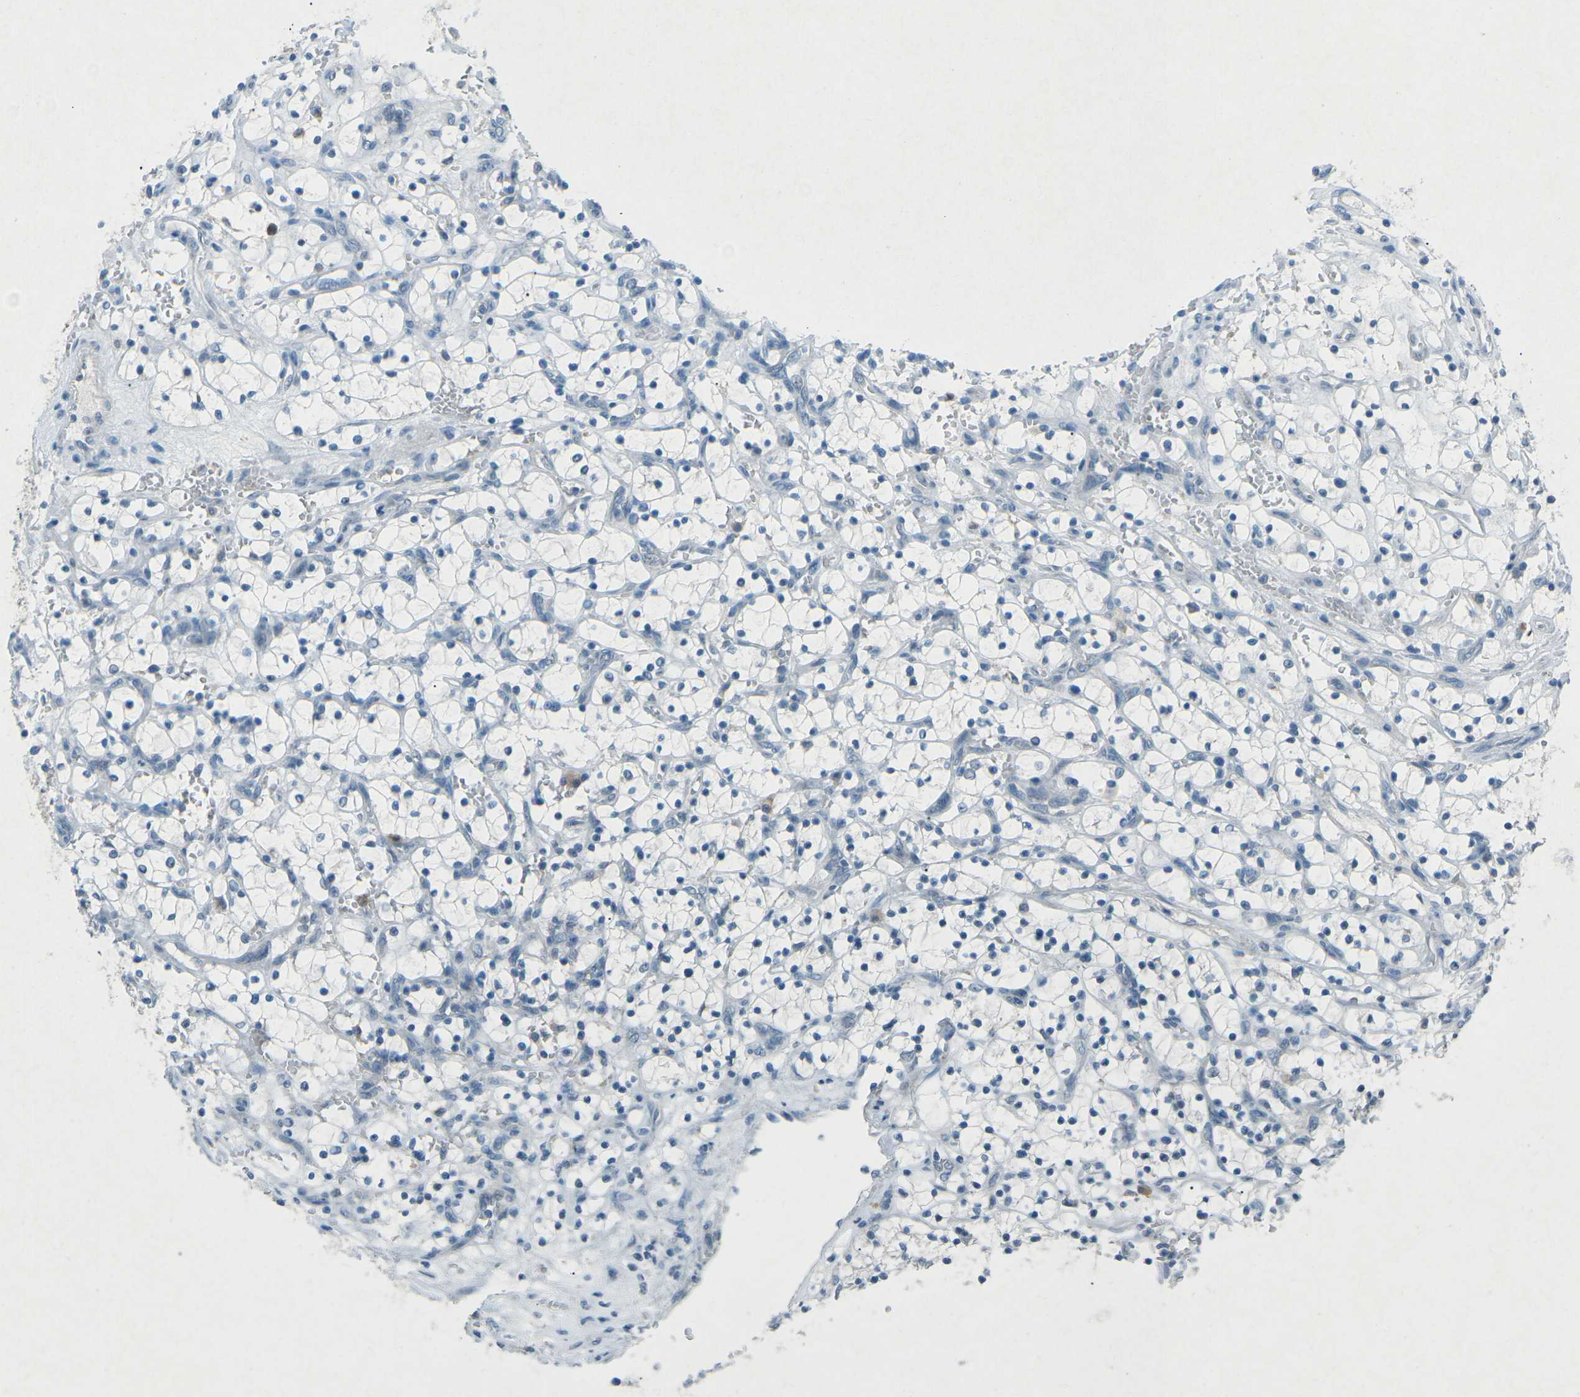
{"staining": {"intensity": "negative", "quantity": "none", "location": "none"}, "tissue": "renal cancer", "cell_type": "Tumor cells", "image_type": "cancer", "snomed": [{"axis": "morphology", "description": "Adenocarcinoma, NOS"}, {"axis": "topography", "description": "Kidney"}], "caption": "A high-resolution image shows immunohistochemistry (IHC) staining of renal adenocarcinoma, which reveals no significant staining in tumor cells. (Stains: DAB (3,3'-diaminobenzidine) immunohistochemistry with hematoxylin counter stain, Microscopy: brightfield microscopy at high magnification).", "gene": "PRKCA", "patient": {"sex": "female", "age": 69}}